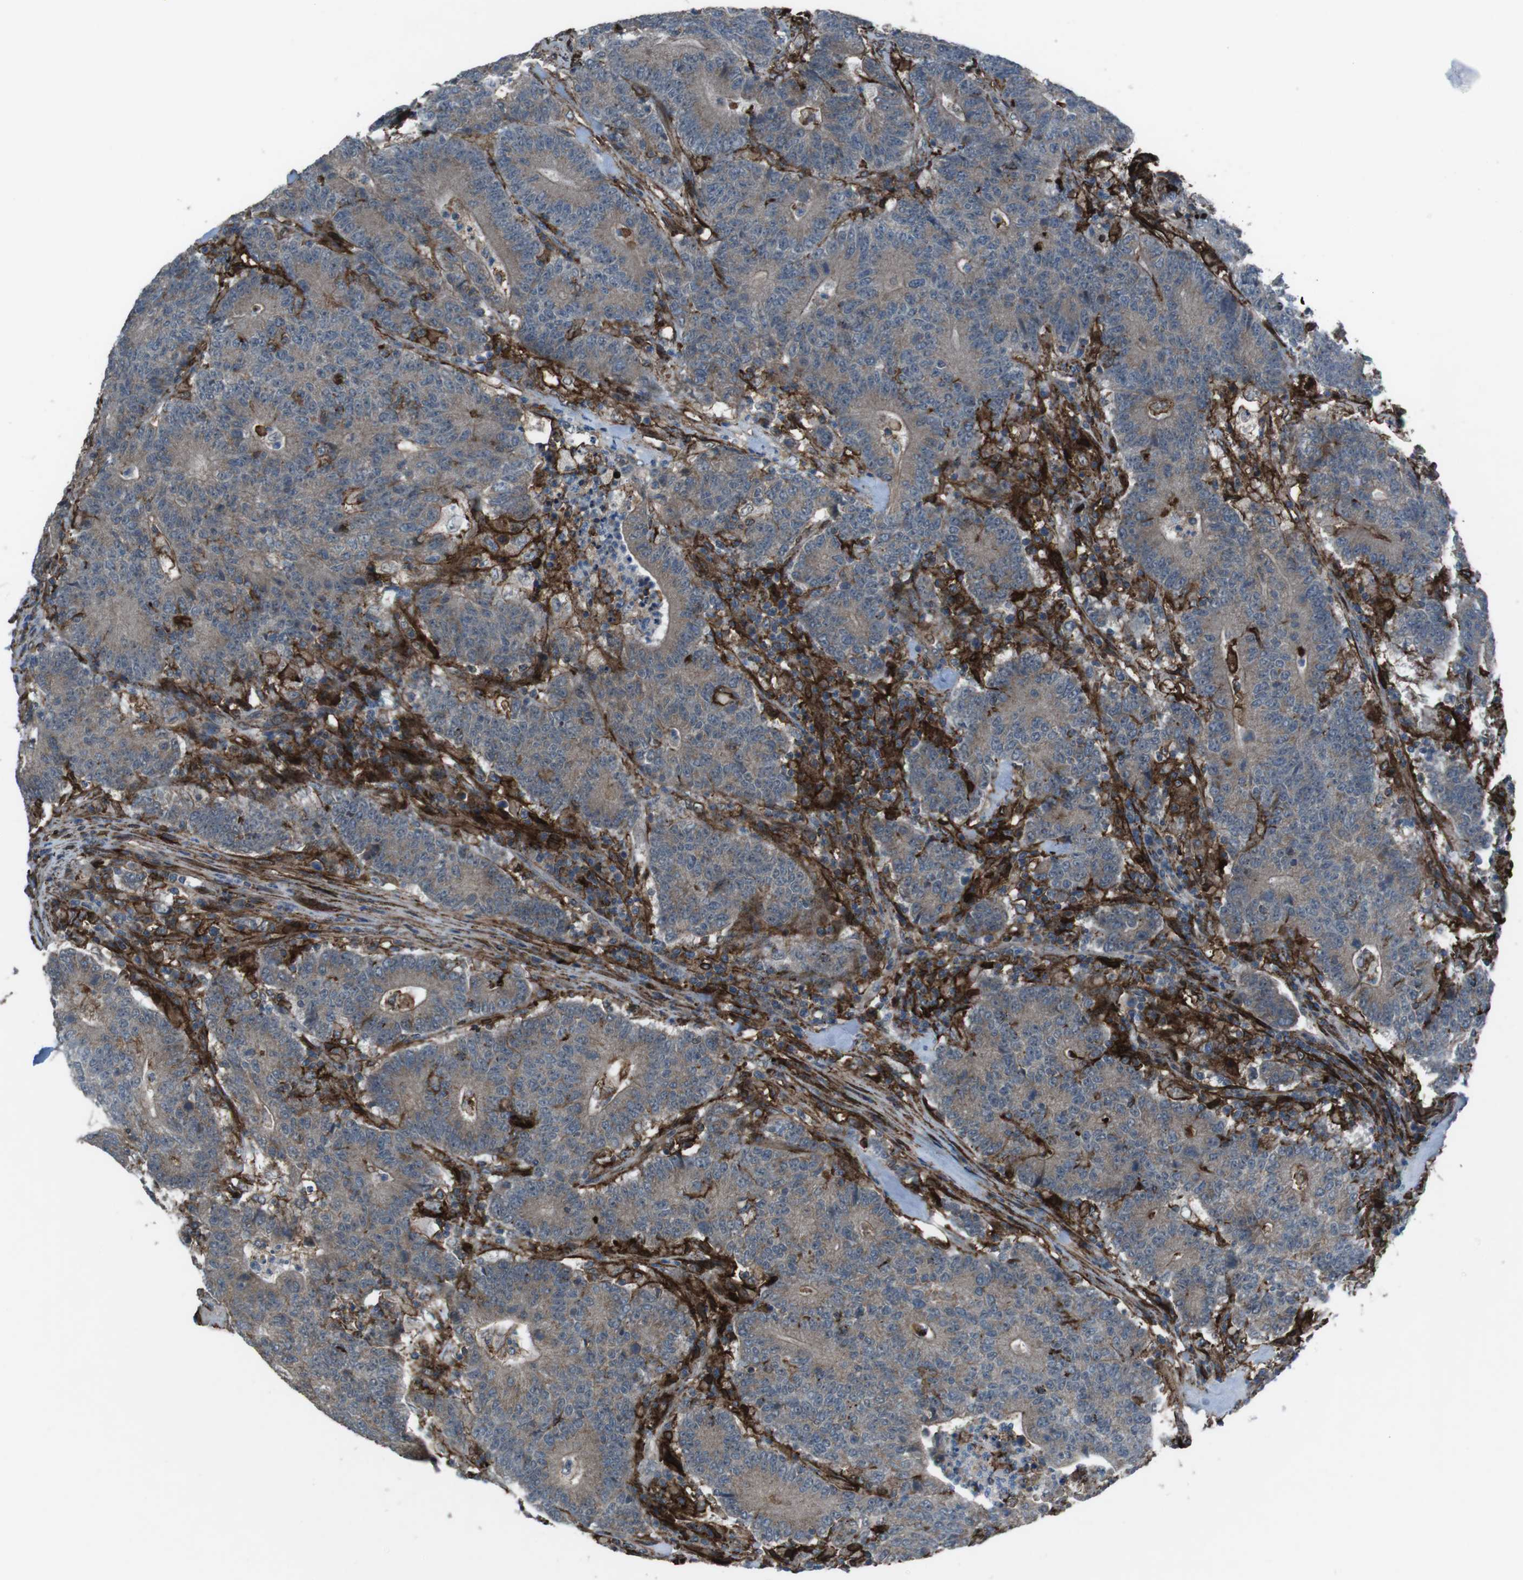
{"staining": {"intensity": "moderate", "quantity": ">75%", "location": "cytoplasmic/membranous"}, "tissue": "colorectal cancer", "cell_type": "Tumor cells", "image_type": "cancer", "snomed": [{"axis": "morphology", "description": "Normal tissue, NOS"}, {"axis": "morphology", "description": "Adenocarcinoma, NOS"}, {"axis": "topography", "description": "Colon"}], "caption": "Approximately >75% of tumor cells in colorectal adenocarcinoma reveal moderate cytoplasmic/membranous protein positivity as visualized by brown immunohistochemical staining.", "gene": "GDF10", "patient": {"sex": "female", "age": 75}}